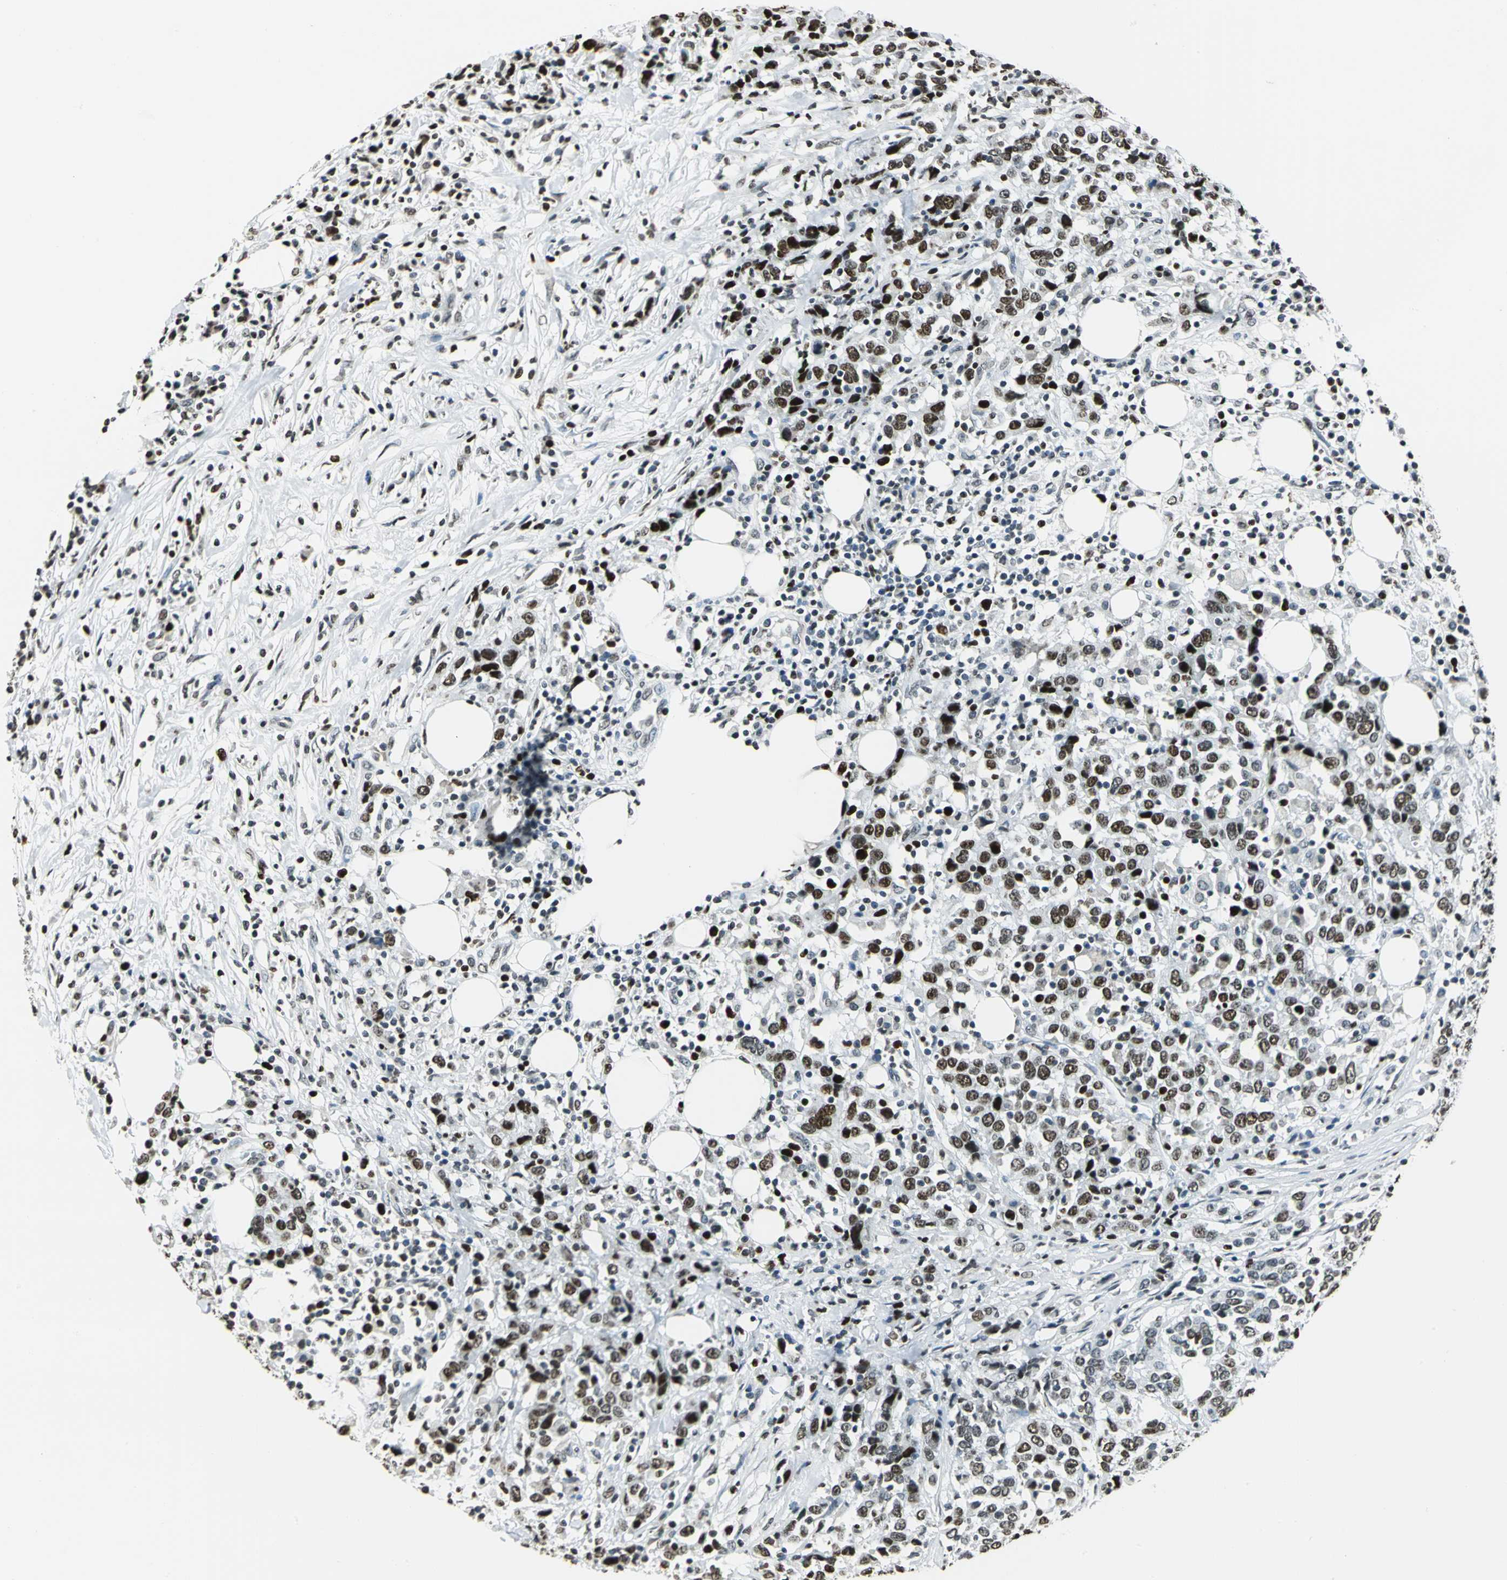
{"staining": {"intensity": "strong", "quantity": ">75%", "location": "nuclear"}, "tissue": "urothelial cancer", "cell_type": "Tumor cells", "image_type": "cancer", "snomed": [{"axis": "morphology", "description": "Urothelial carcinoma, High grade"}, {"axis": "topography", "description": "Urinary bladder"}], "caption": "Human urothelial cancer stained with a brown dye reveals strong nuclear positive positivity in approximately >75% of tumor cells.", "gene": "MCM4", "patient": {"sex": "male", "age": 61}}